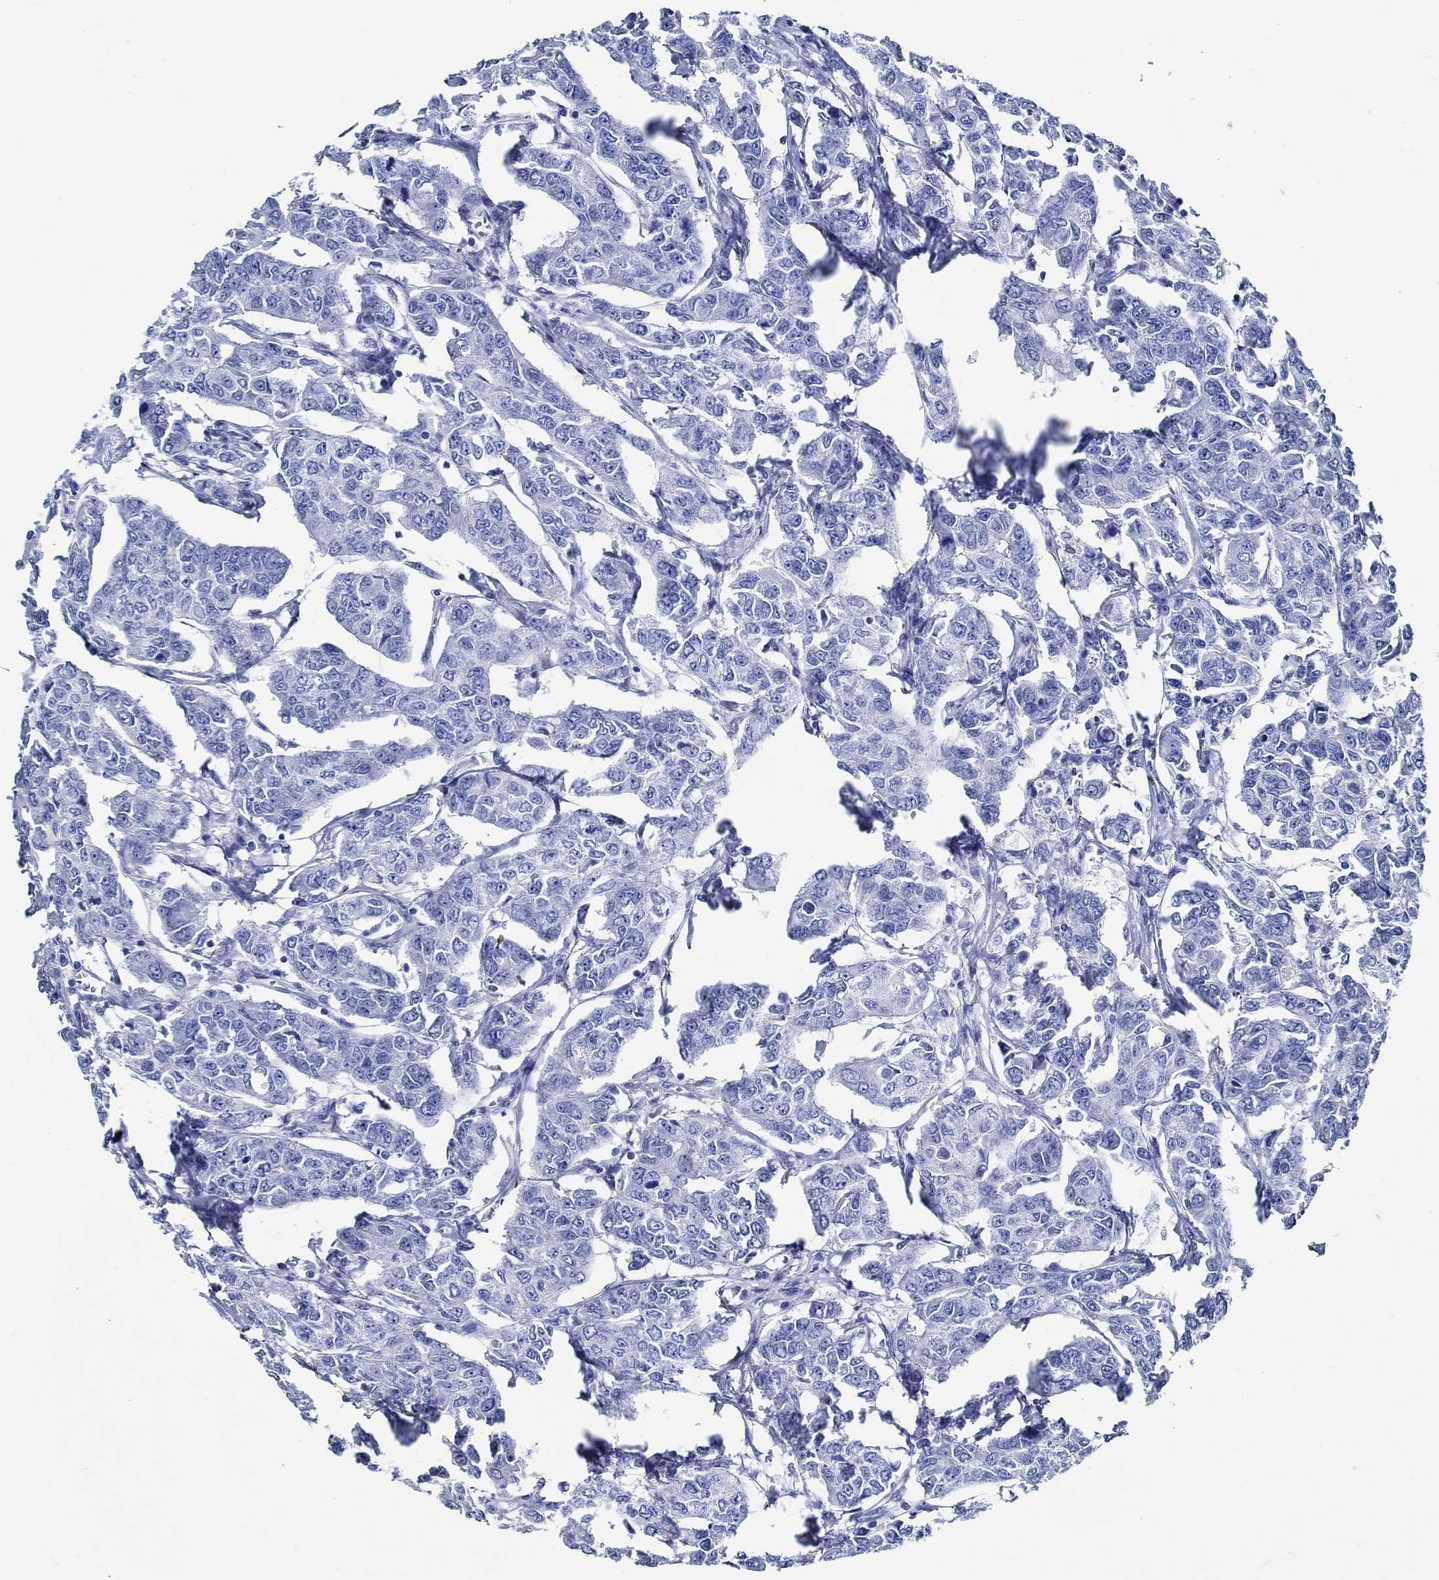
{"staining": {"intensity": "negative", "quantity": "none", "location": "none"}, "tissue": "breast cancer", "cell_type": "Tumor cells", "image_type": "cancer", "snomed": [{"axis": "morphology", "description": "Duct carcinoma"}, {"axis": "topography", "description": "Breast"}], "caption": "Immunohistochemical staining of breast cancer (intraductal carcinoma) exhibits no significant expression in tumor cells.", "gene": "WDR62", "patient": {"sex": "female", "age": 88}}